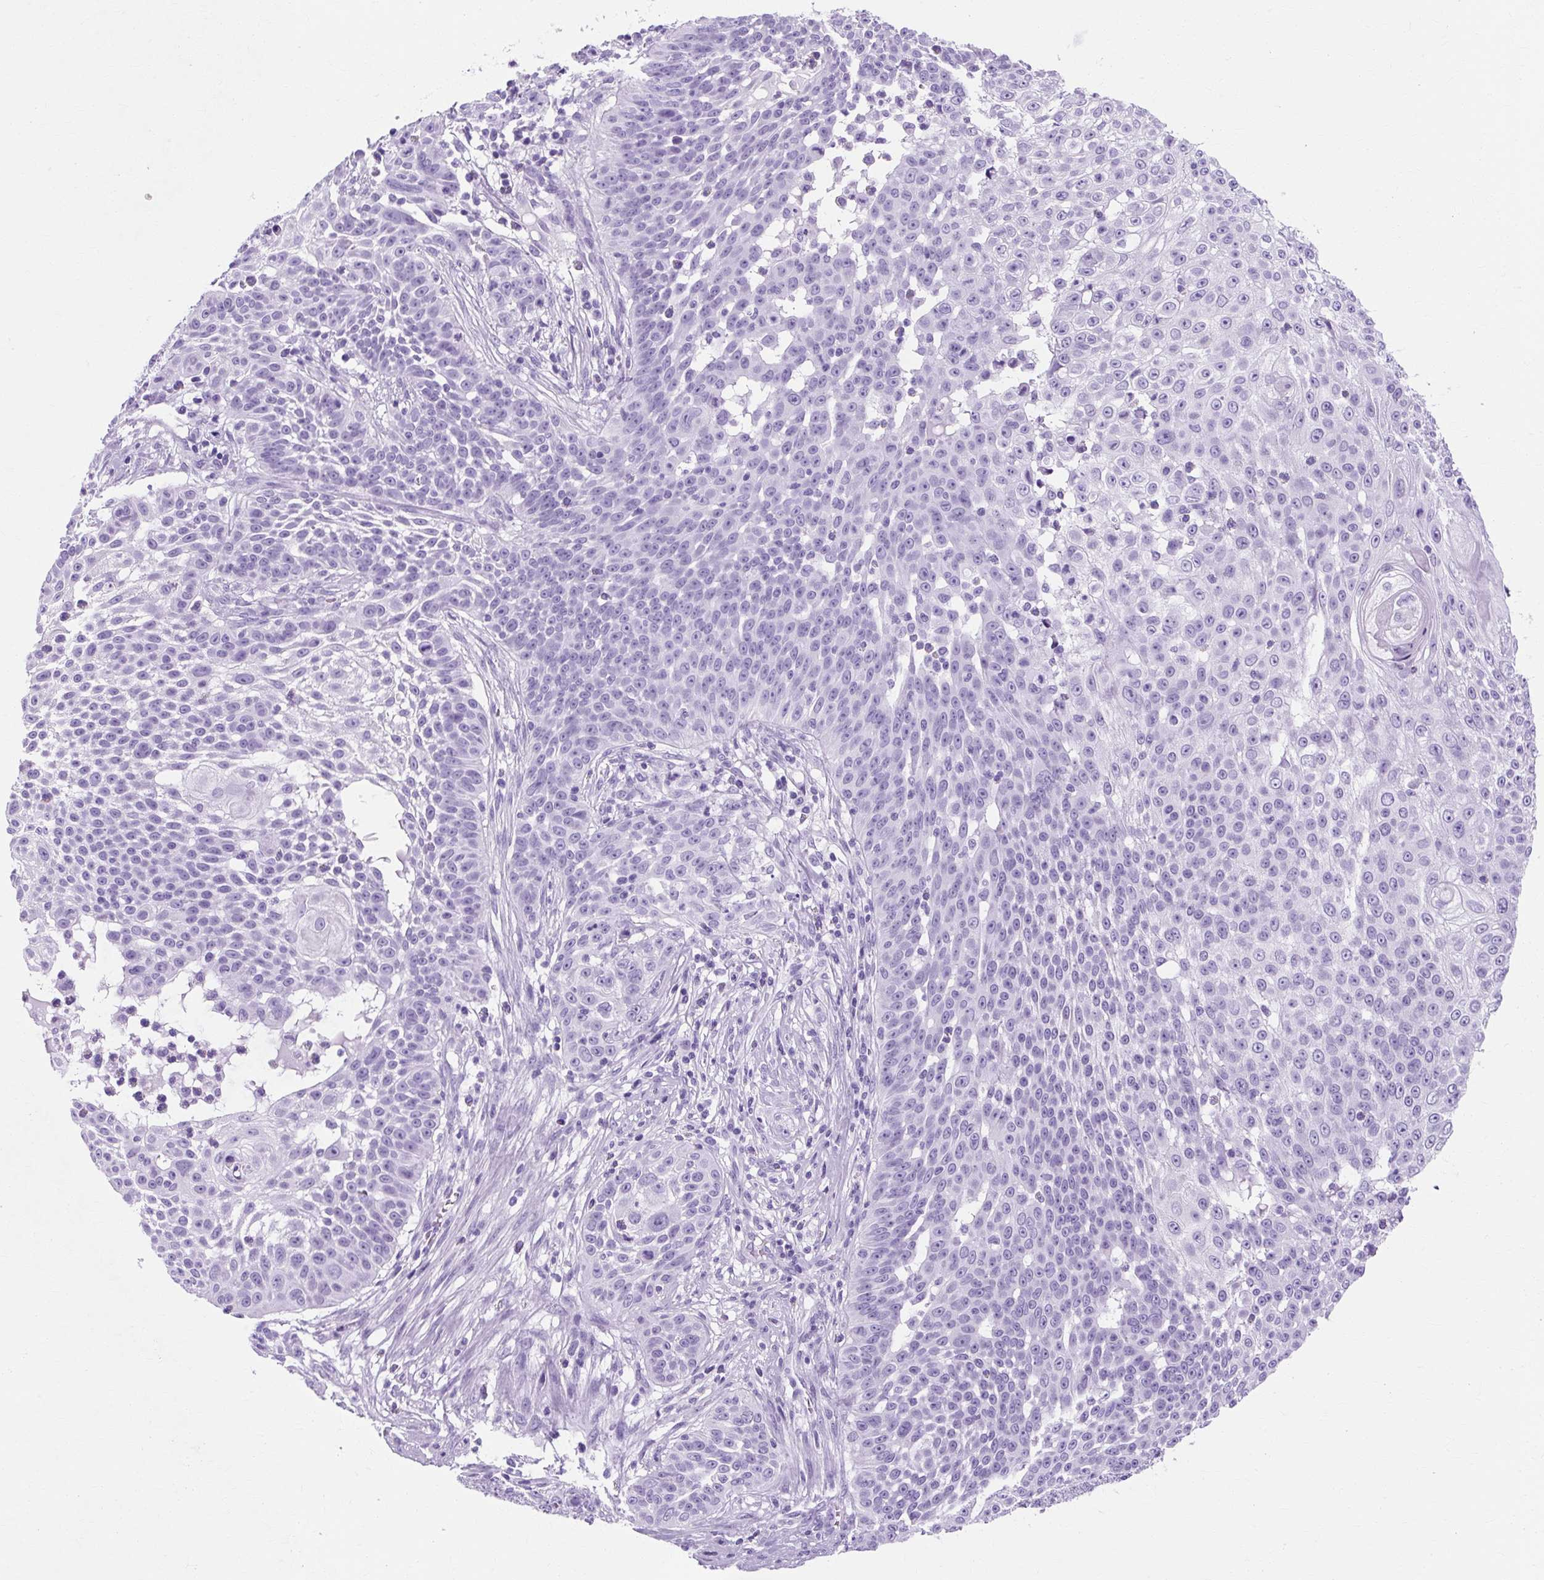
{"staining": {"intensity": "negative", "quantity": "none", "location": "none"}, "tissue": "skin cancer", "cell_type": "Tumor cells", "image_type": "cancer", "snomed": [{"axis": "morphology", "description": "Squamous cell carcinoma, NOS"}, {"axis": "topography", "description": "Skin"}], "caption": "IHC photomicrograph of squamous cell carcinoma (skin) stained for a protein (brown), which exhibits no positivity in tumor cells.", "gene": "TMEM89", "patient": {"sex": "male", "age": 24}}